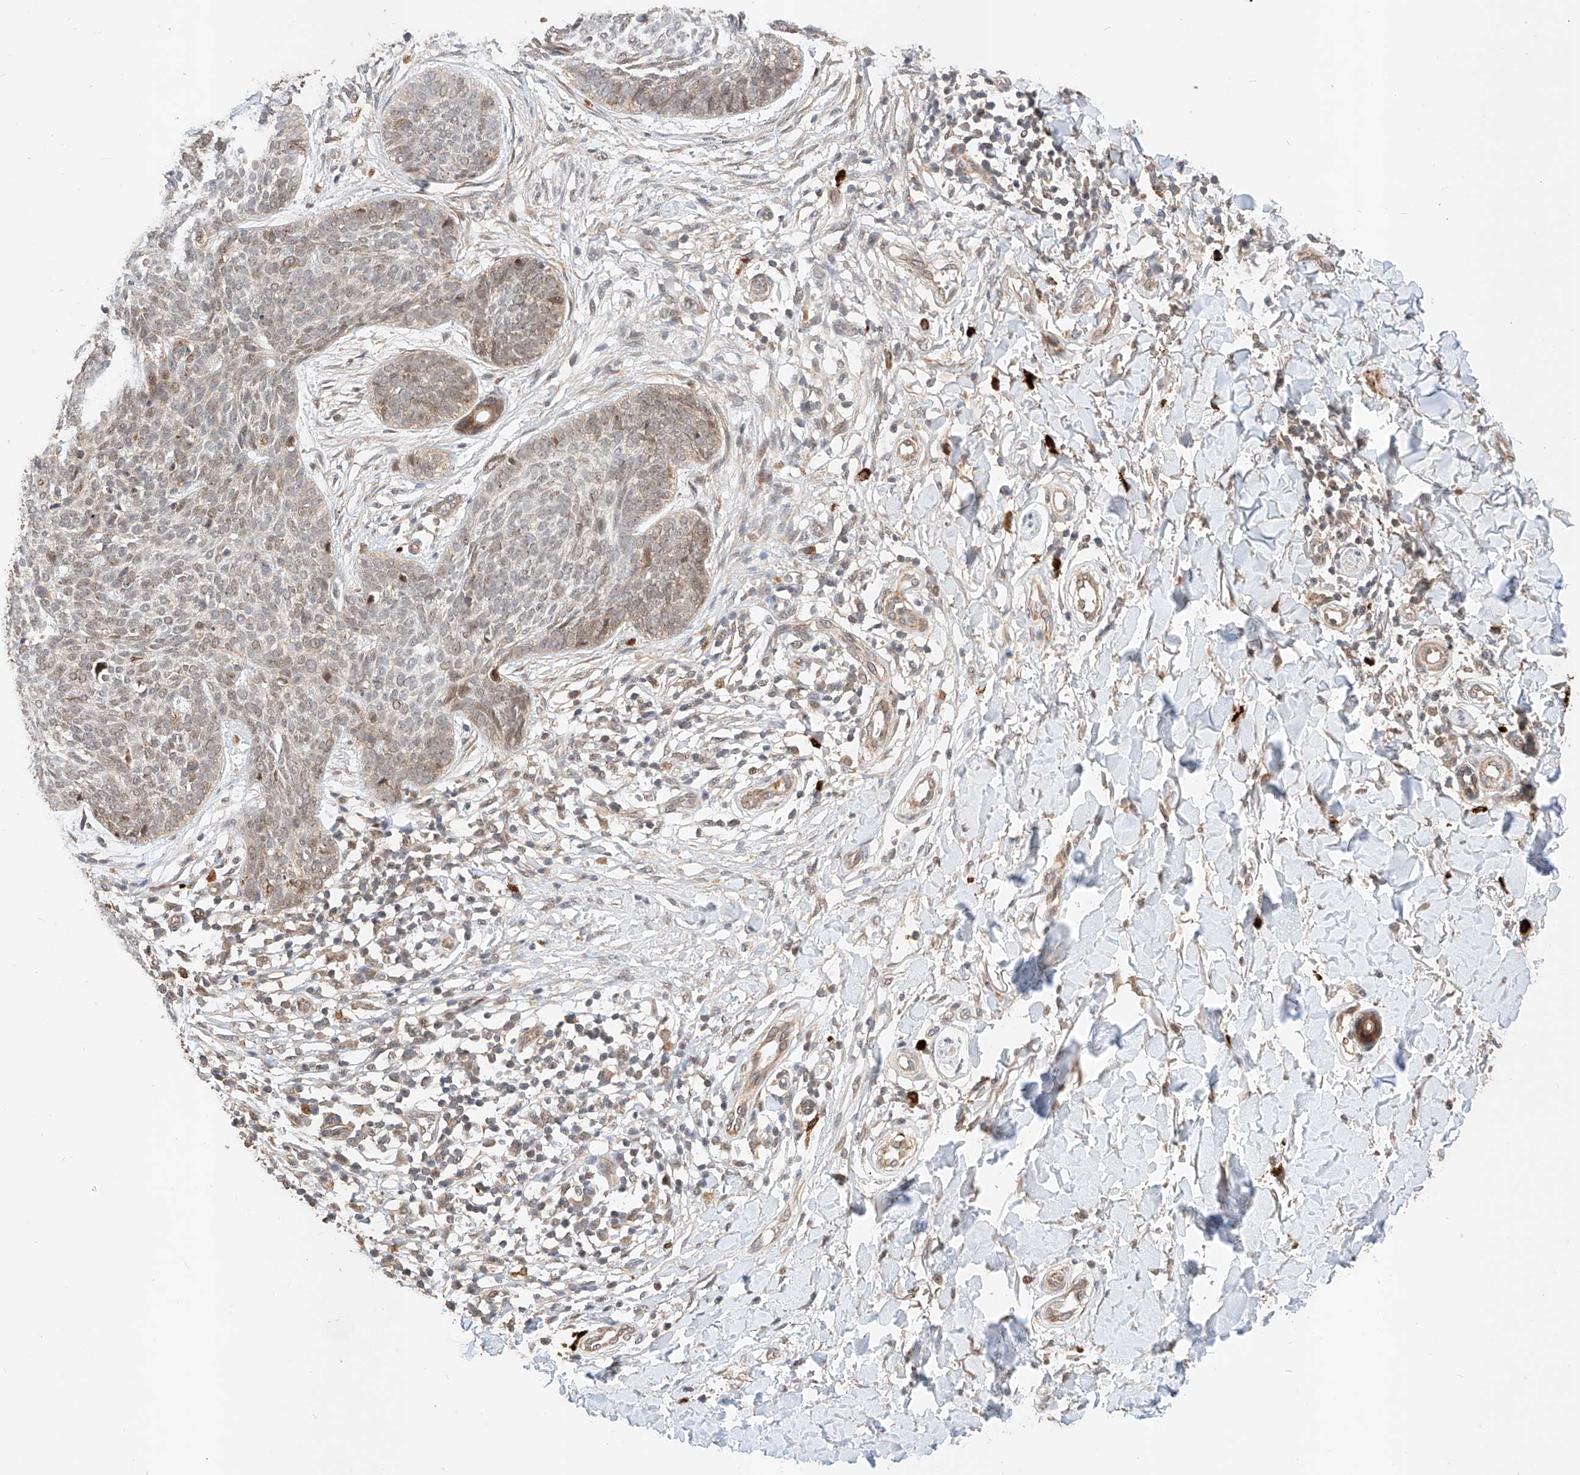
{"staining": {"intensity": "weak", "quantity": "<25%", "location": "nuclear"}, "tissue": "skin cancer", "cell_type": "Tumor cells", "image_type": "cancer", "snomed": [{"axis": "morphology", "description": "Basal cell carcinoma"}, {"axis": "topography", "description": "Skin"}], "caption": "A high-resolution photomicrograph shows immunohistochemistry (IHC) staining of skin cancer (basal cell carcinoma), which demonstrates no significant expression in tumor cells.", "gene": "RAB23", "patient": {"sex": "female", "age": 64}}